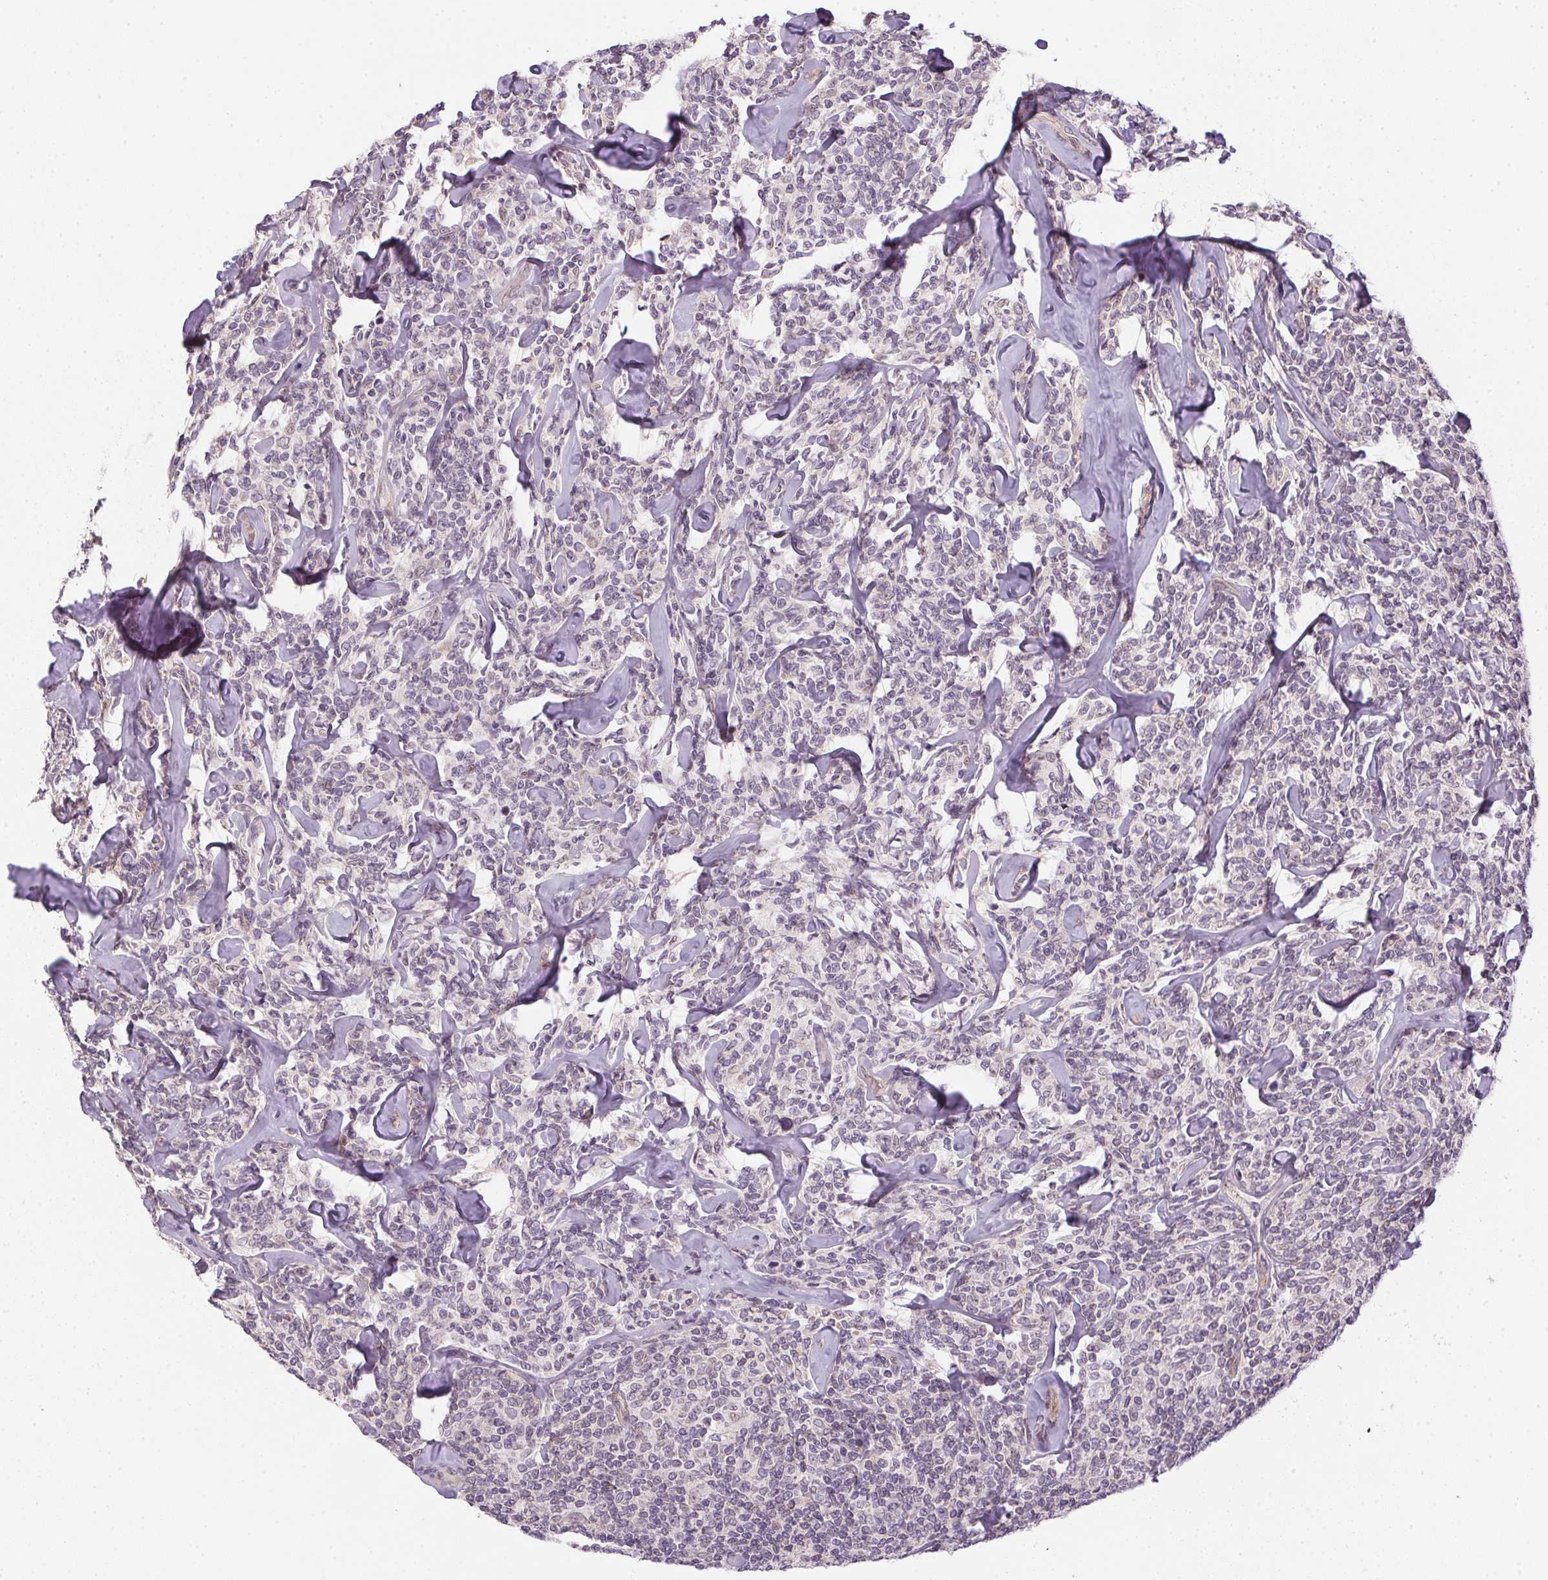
{"staining": {"intensity": "negative", "quantity": "none", "location": "none"}, "tissue": "lymphoma", "cell_type": "Tumor cells", "image_type": "cancer", "snomed": [{"axis": "morphology", "description": "Malignant lymphoma, non-Hodgkin's type, Low grade"}, {"axis": "topography", "description": "Lymph node"}], "caption": "DAB immunohistochemical staining of human malignant lymphoma, non-Hodgkin's type (low-grade) displays no significant expression in tumor cells.", "gene": "CFAP92", "patient": {"sex": "female", "age": 56}}